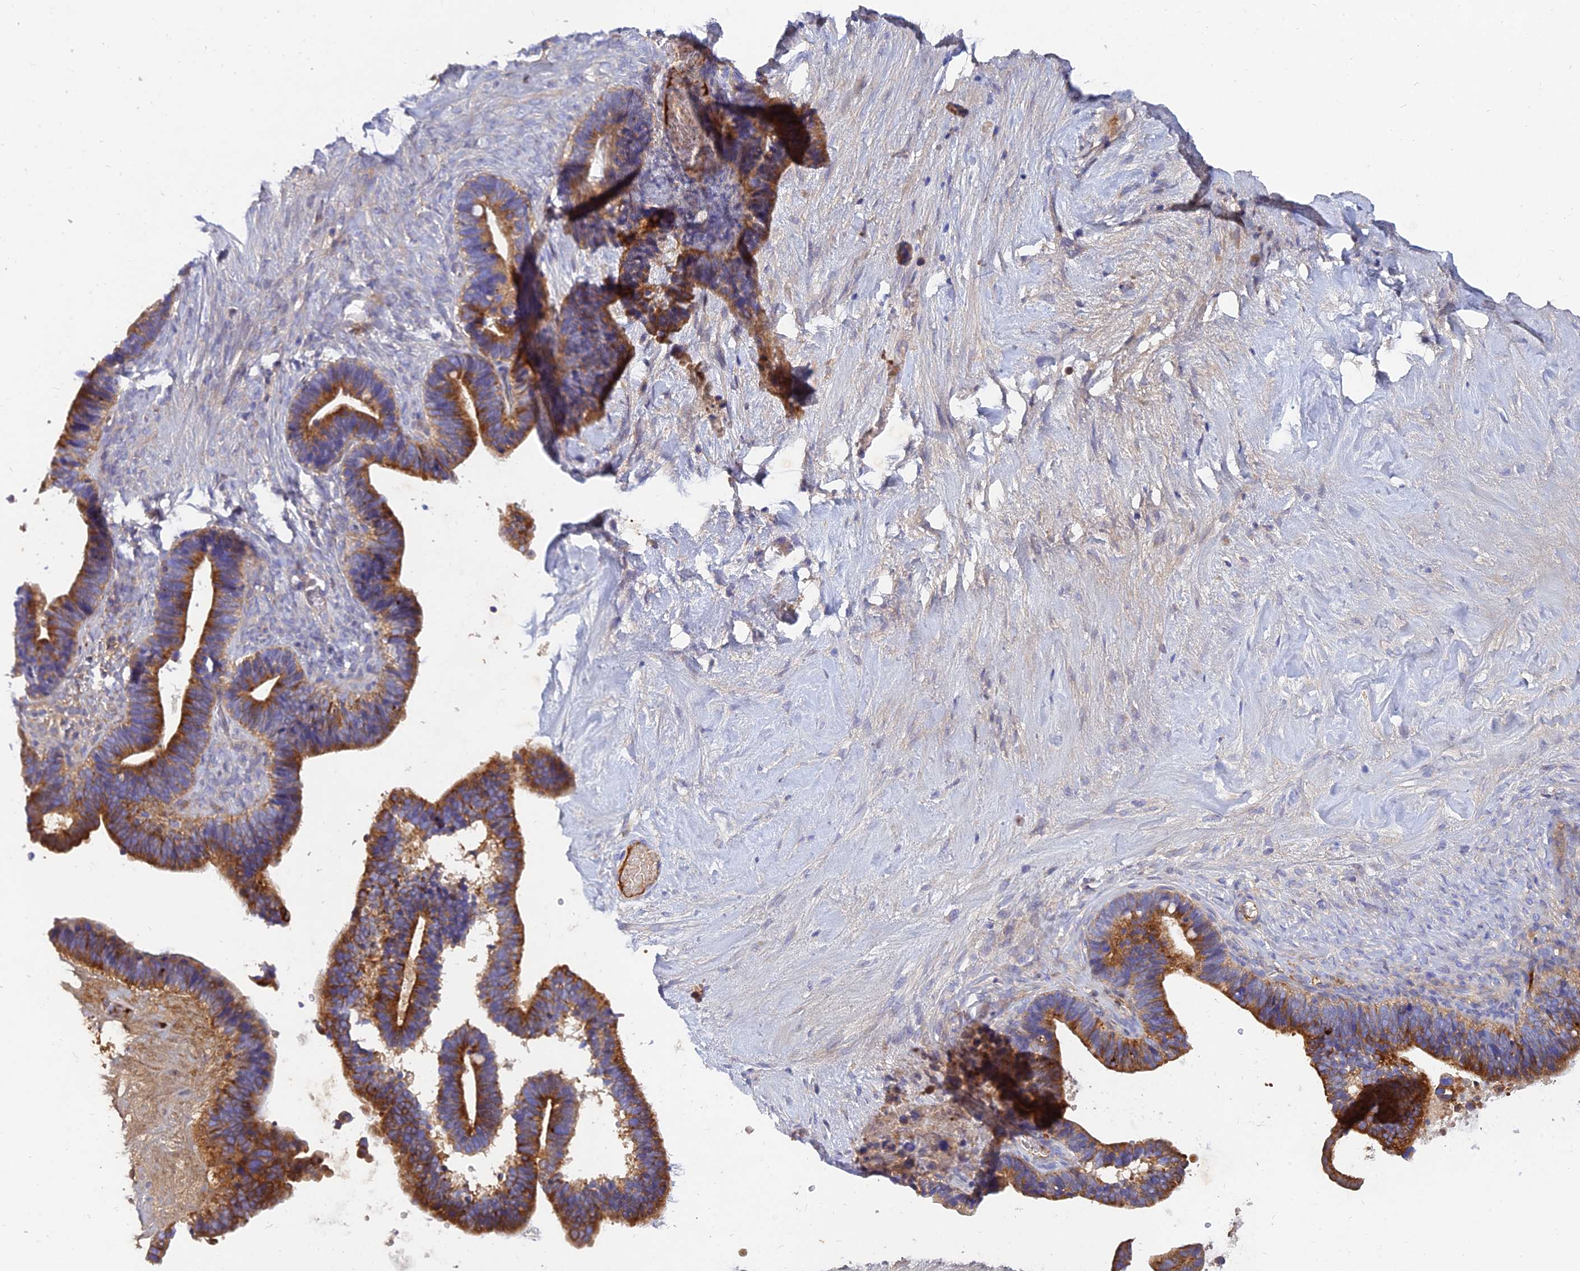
{"staining": {"intensity": "strong", "quantity": "25%-75%", "location": "cytoplasmic/membranous"}, "tissue": "ovarian cancer", "cell_type": "Tumor cells", "image_type": "cancer", "snomed": [{"axis": "morphology", "description": "Cystadenocarcinoma, serous, NOS"}, {"axis": "topography", "description": "Ovary"}], "caption": "Tumor cells exhibit high levels of strong cytoplasmic/membranous expression in approximately 25%-75% of cells in ovarian cancer. The protein is stained brown, and the nuclei are stained in blue (DAB (3,3'-diaminobenzidine) IHC with brightfield microscopy, high magnification).", "gene": "MROH1", "patient": {"sex": "female", "age": 56}}